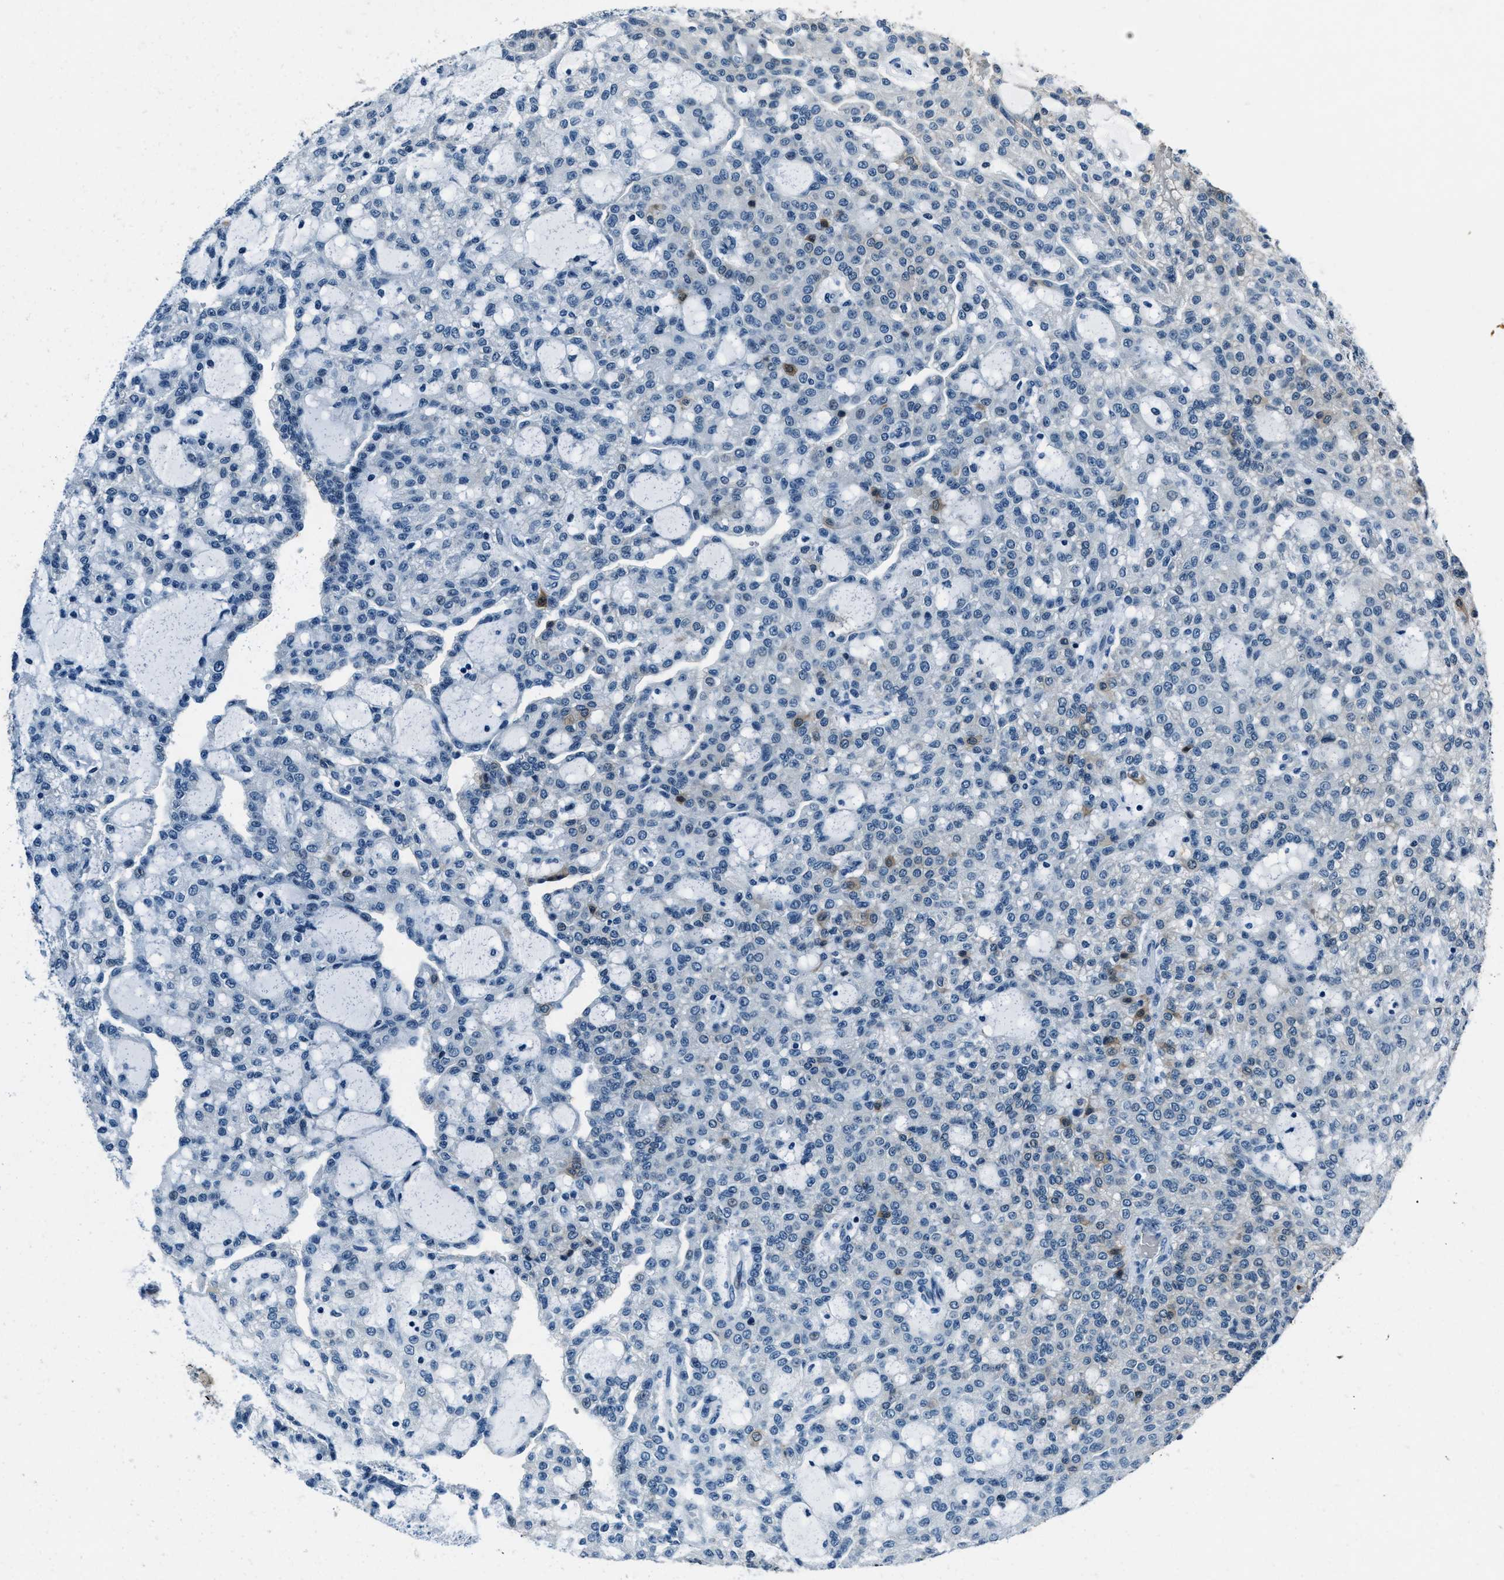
{"staining": {"intensity": "weak", "quantity": "<25%", "location": "cytoplasmic/membranous"}, "tissue": "renal cancer", "cell_type": "Tumor cells", "image_type": "cancer", "snomed": [{"axis": "morphology", "description": "Adenocarcinoma, NOS"}, {"axis": "topography", "description": "Kidney"}], "caption": "High power microscopy histopathology image of an immunohistochemistry (IHC) image of renal adenocarcinoma, revealing no significant positivity in tumor cells.", "gene": "PTPDC1", "patient": {"sex": "male", "age": 63}}